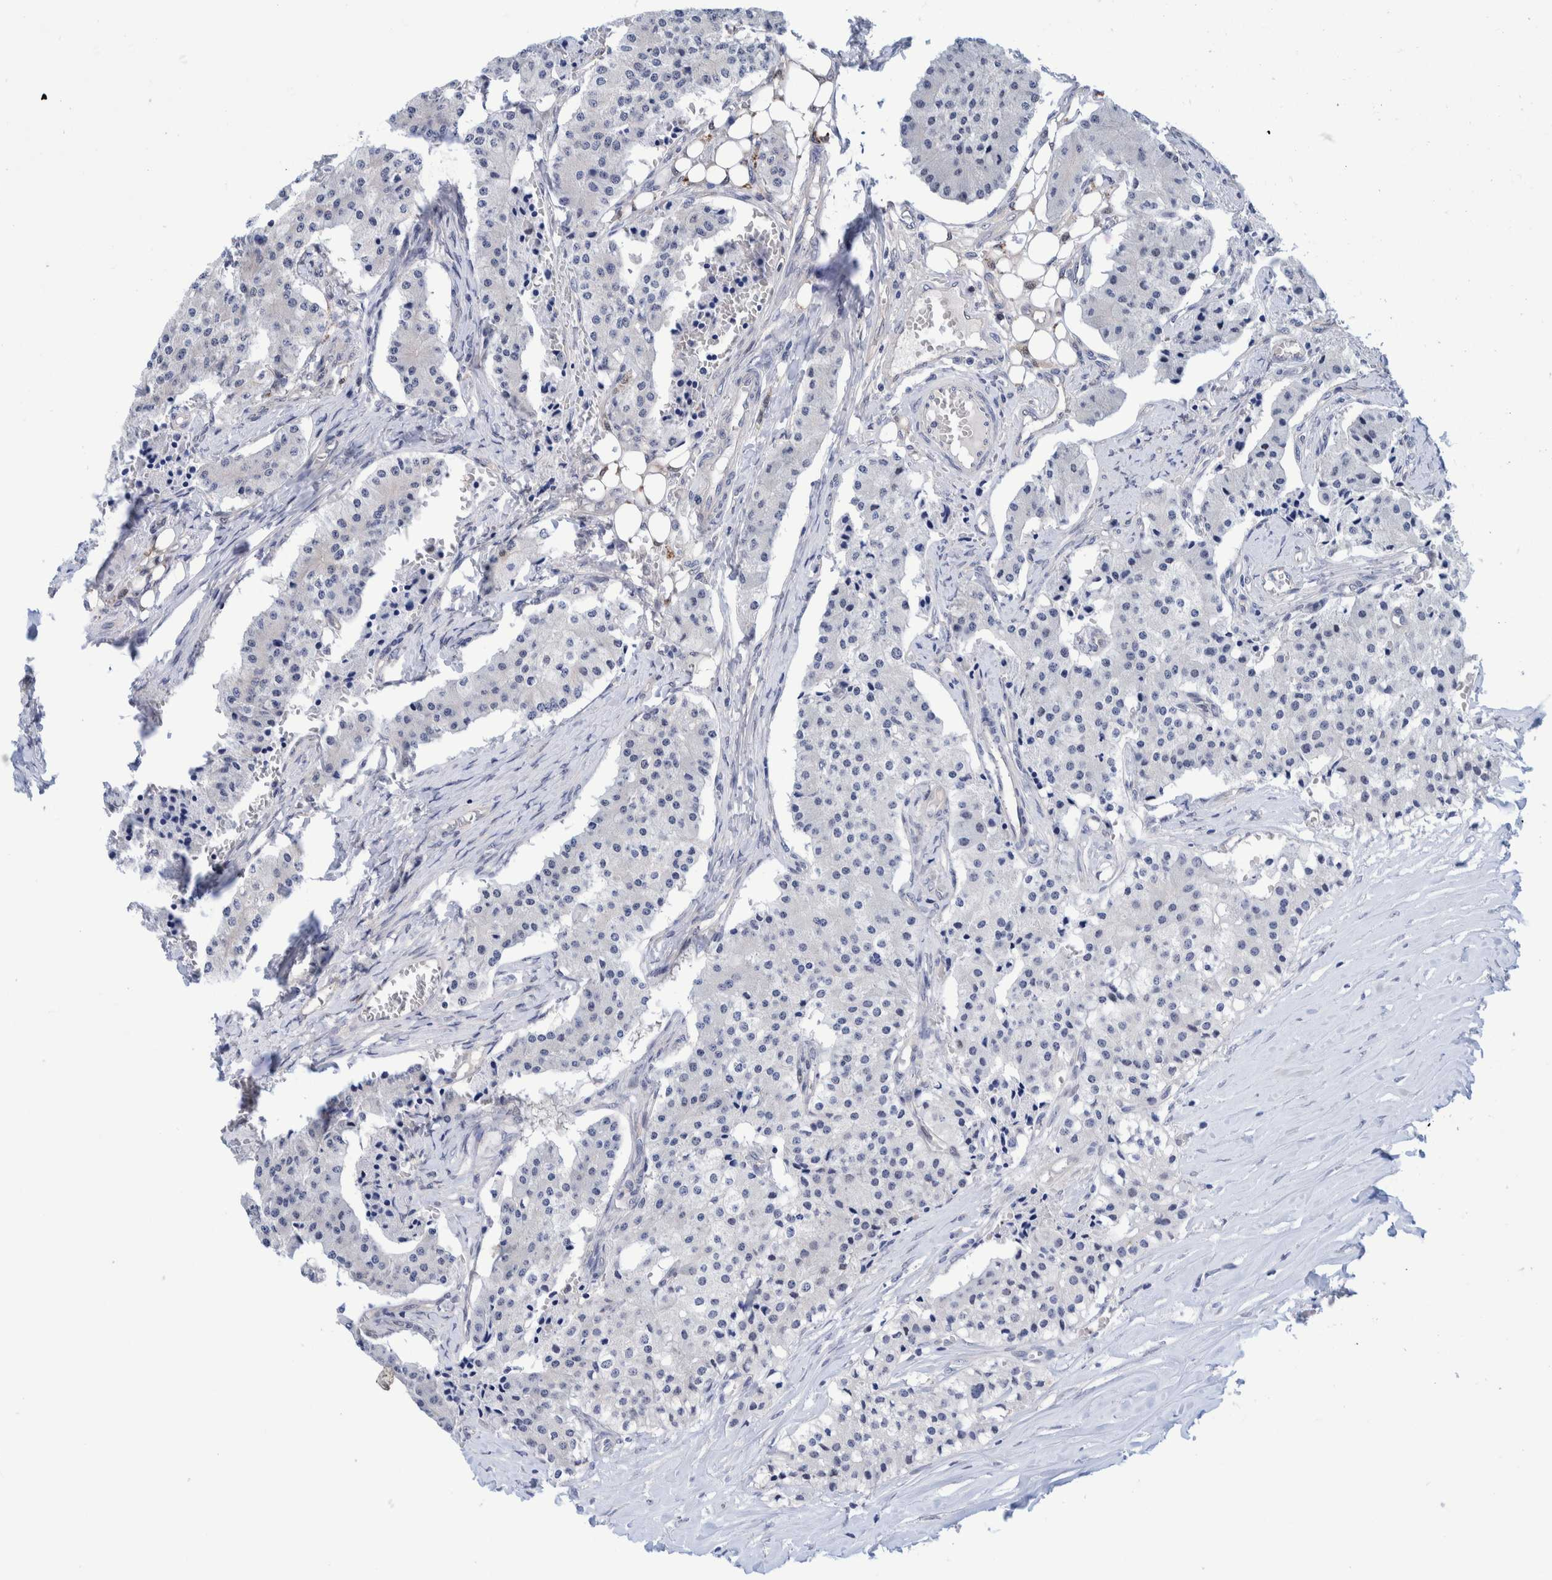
{"staining": {"intensity": "negative", "quantity": "none", "location": "none"}, "tissue": "carcinoid", "cell_type": "Tumor cells", "image_type": "cancer", "snomed": [{"axis": "morphology", "description": "Carcinoid, malignant, NOS"}, {"axis": "topography", "description": "Colon"}], "caption": "High power microscopy photomicrograph of an immunohistochemistry (IHC) histopathology image of malignant carcinoid, revealing no significant staining in tumor cells.", "gene": "PFAS", "patient": {"sex": "female", "age": 52}}